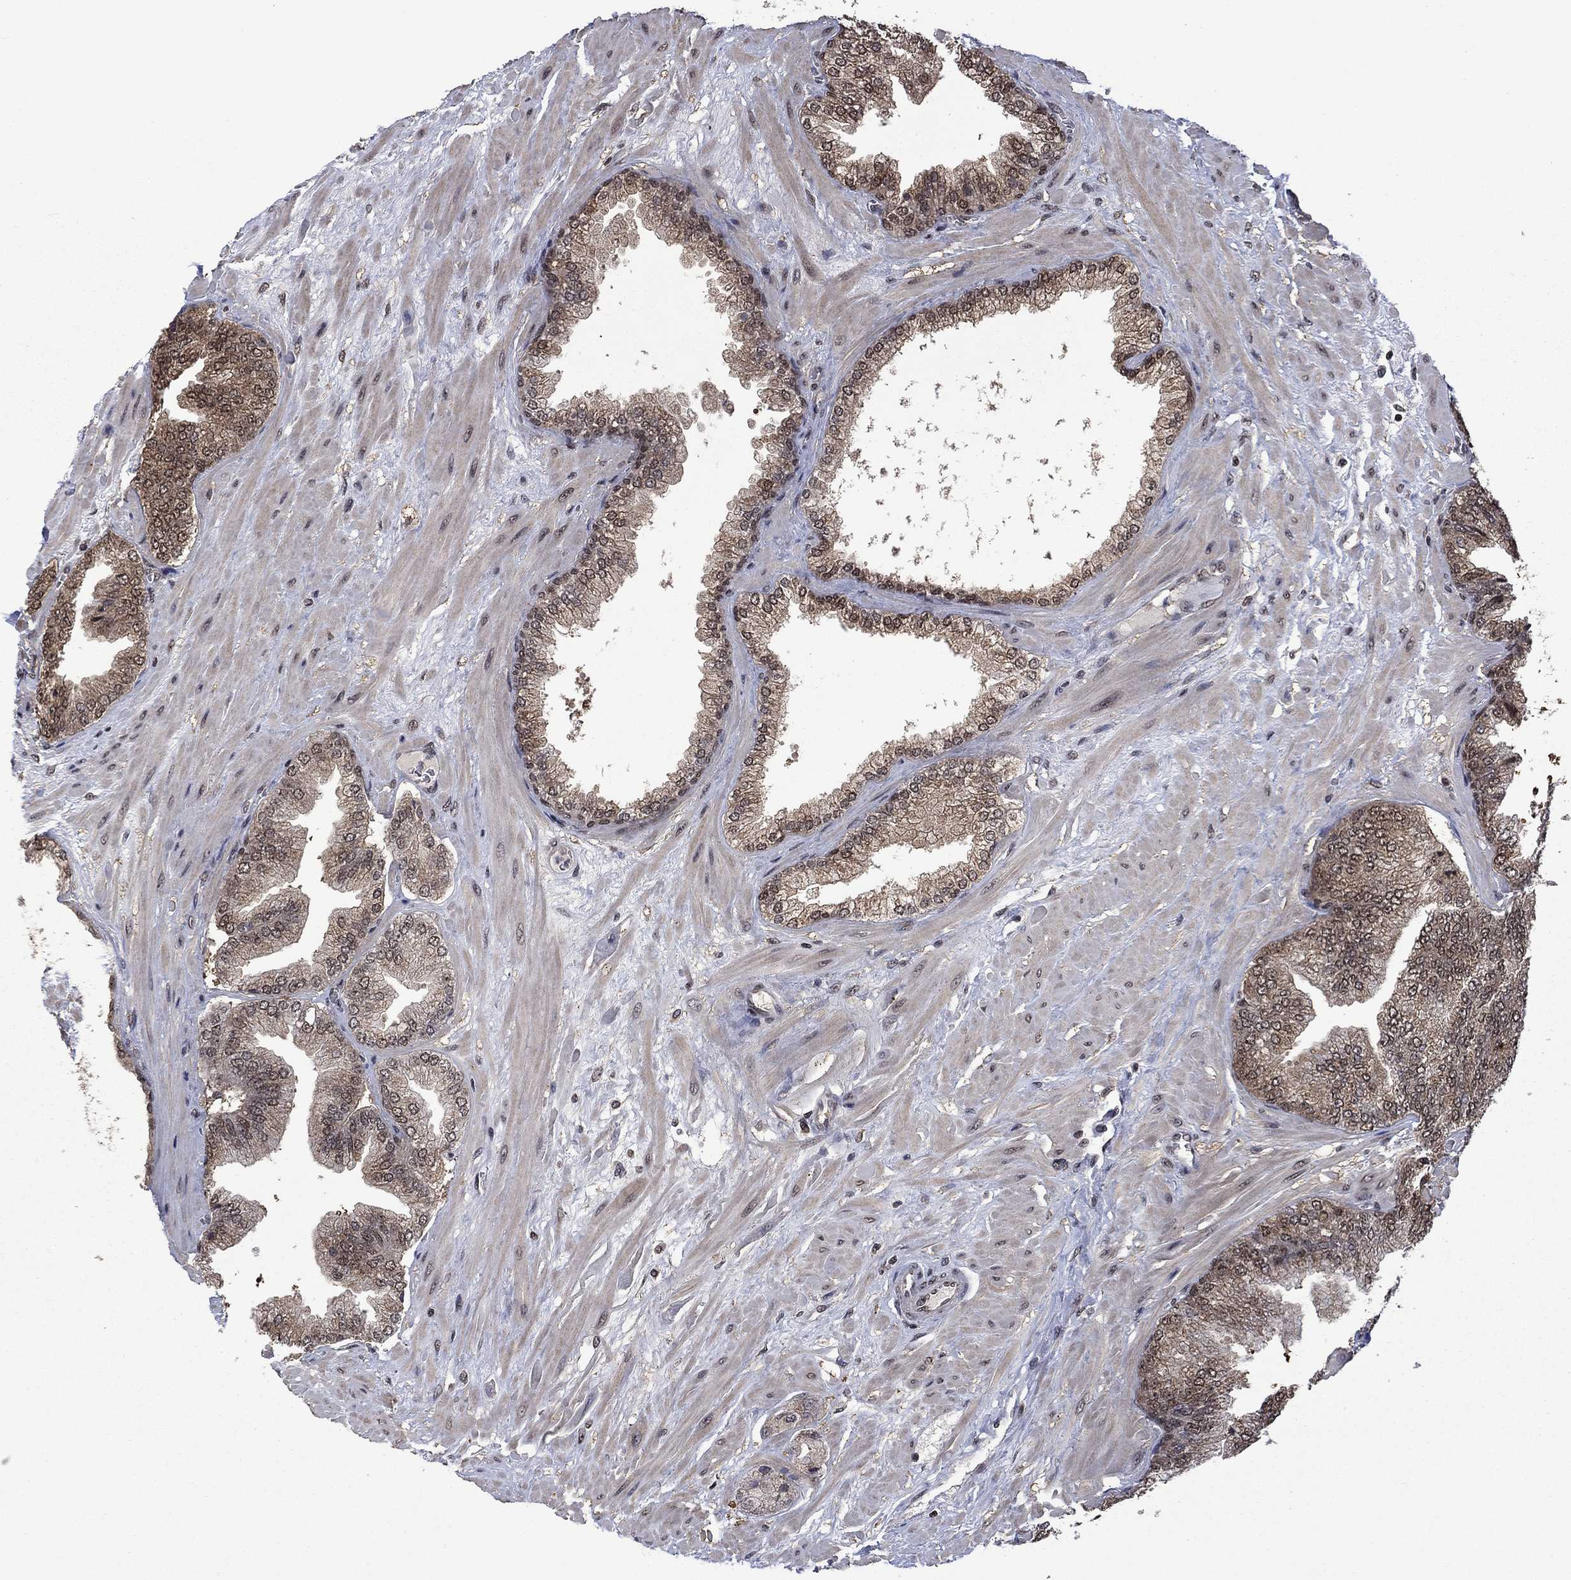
{"staining": {"intensity": "moderate", "quantity": ">75%", "location": "cytoplasmic/membranous"}, "tissue": "prostate cancer", "cell_type": "Tumor cells", "image_type": "cancer", "snomed": [{"axis": "morphology", "description": "Adenocarcinoma, Low grade"}, {"axis": "topography", "description": "Prostate"}], "caption": "Moderate cytoplasmic/membranous positivity for a protein is appreciated in approximately >75% of tumor cells of prostate cancer using IHC.", "gene": "FBL", "patient": {"sex": "male", "age": 72}}